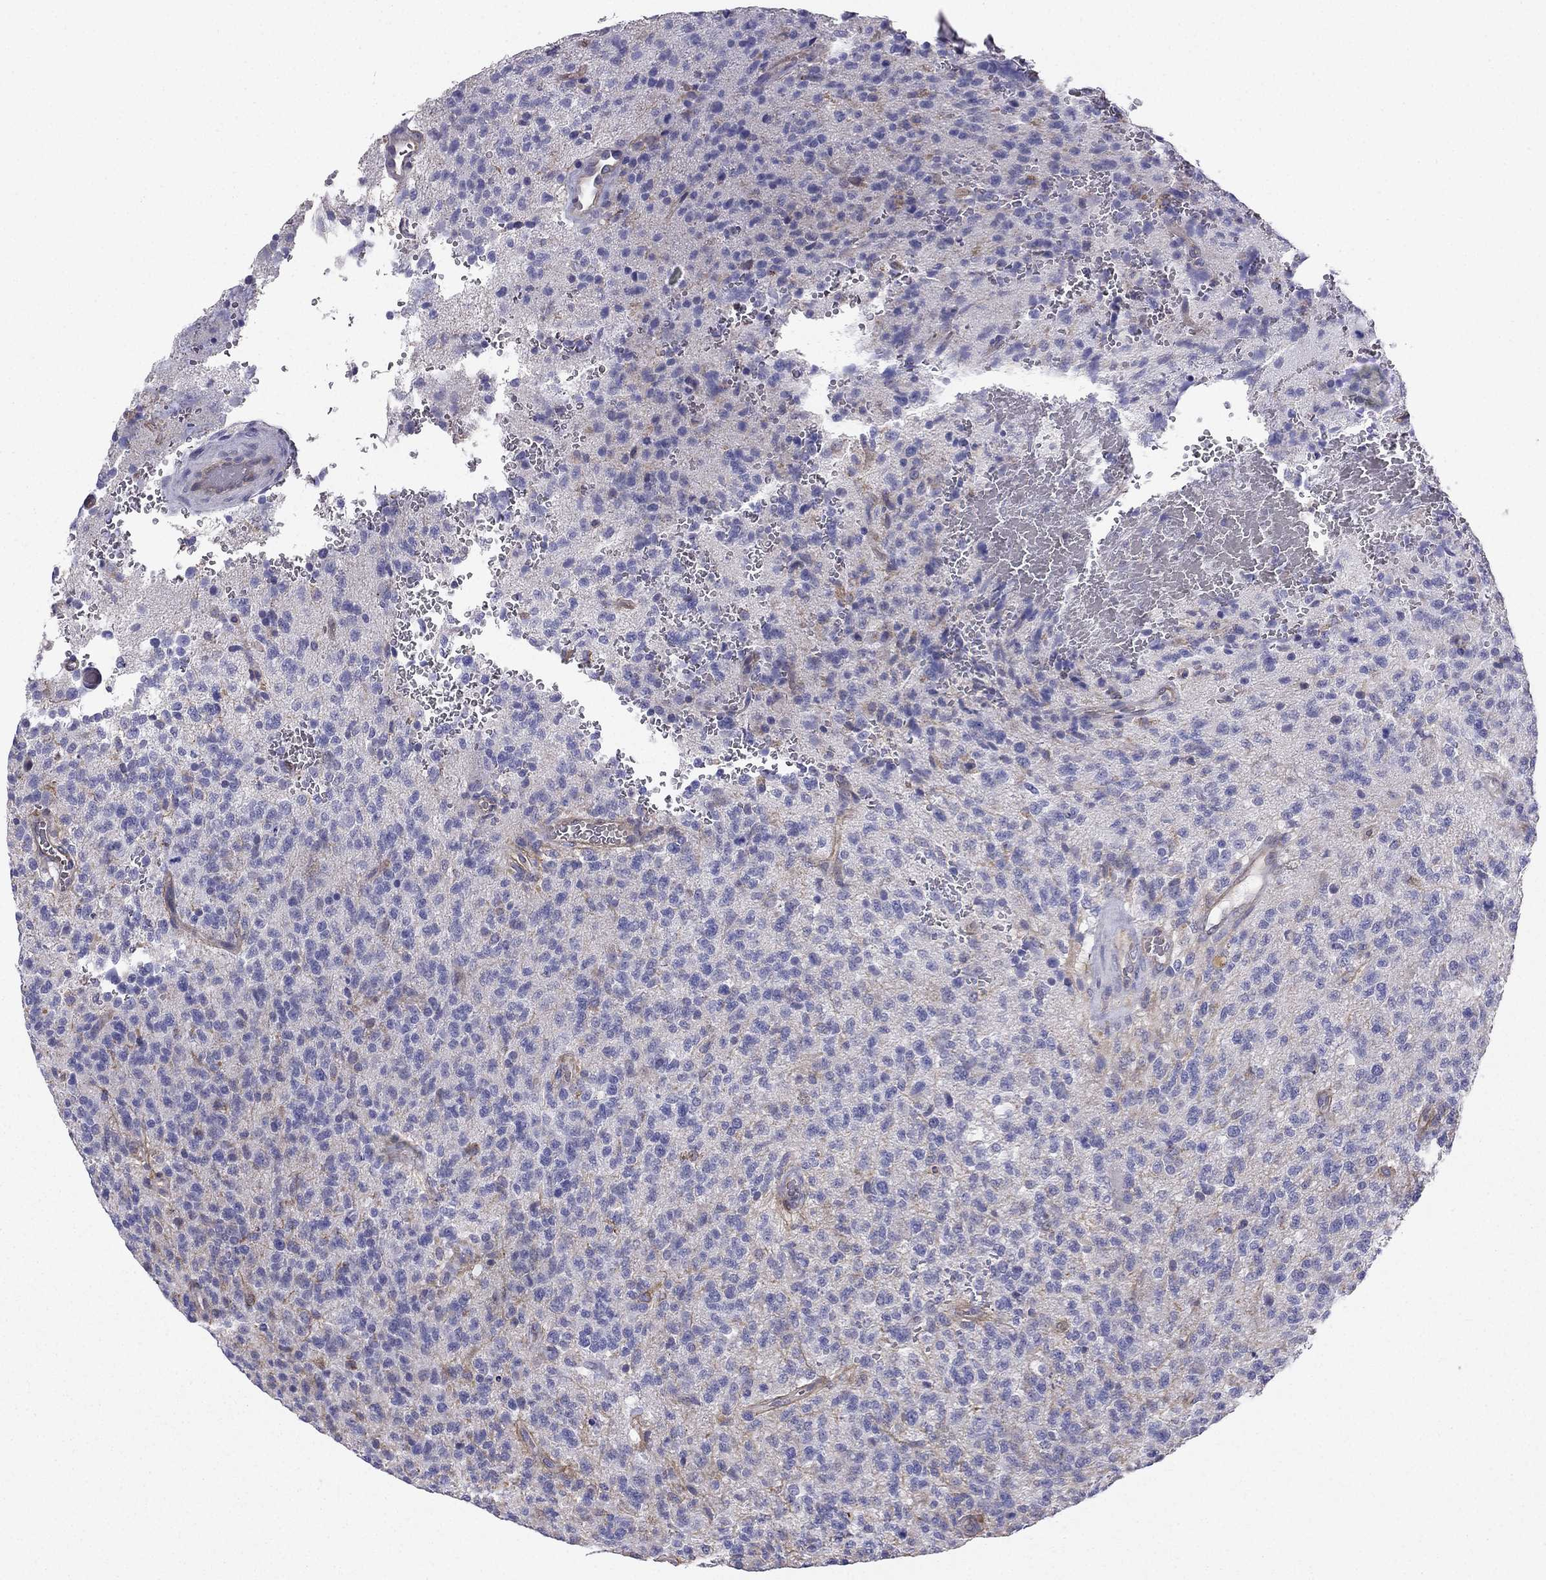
{"staining": {"intensity": "negative", "quantity": "none", "location": "none"}, "tissue": "glioma", "cell_type": "Tumor cells", "image_type": "cancer", "snomed": [{"axis": "morphology", "description": "Glioma, malignant, High grade"}, {"axis": "topography", "description": "Brain"}], "caption": "A histopathology image of human high-grade glioma (malignant) is negative for staining in tumor cells. (DAB (3,3'-diaminobenzidine) immunohistochemistry visualized using brightfield microscopy, high magnification).", "gene": "ENOX1", "patient": {"sex": "male", "age": 56}}